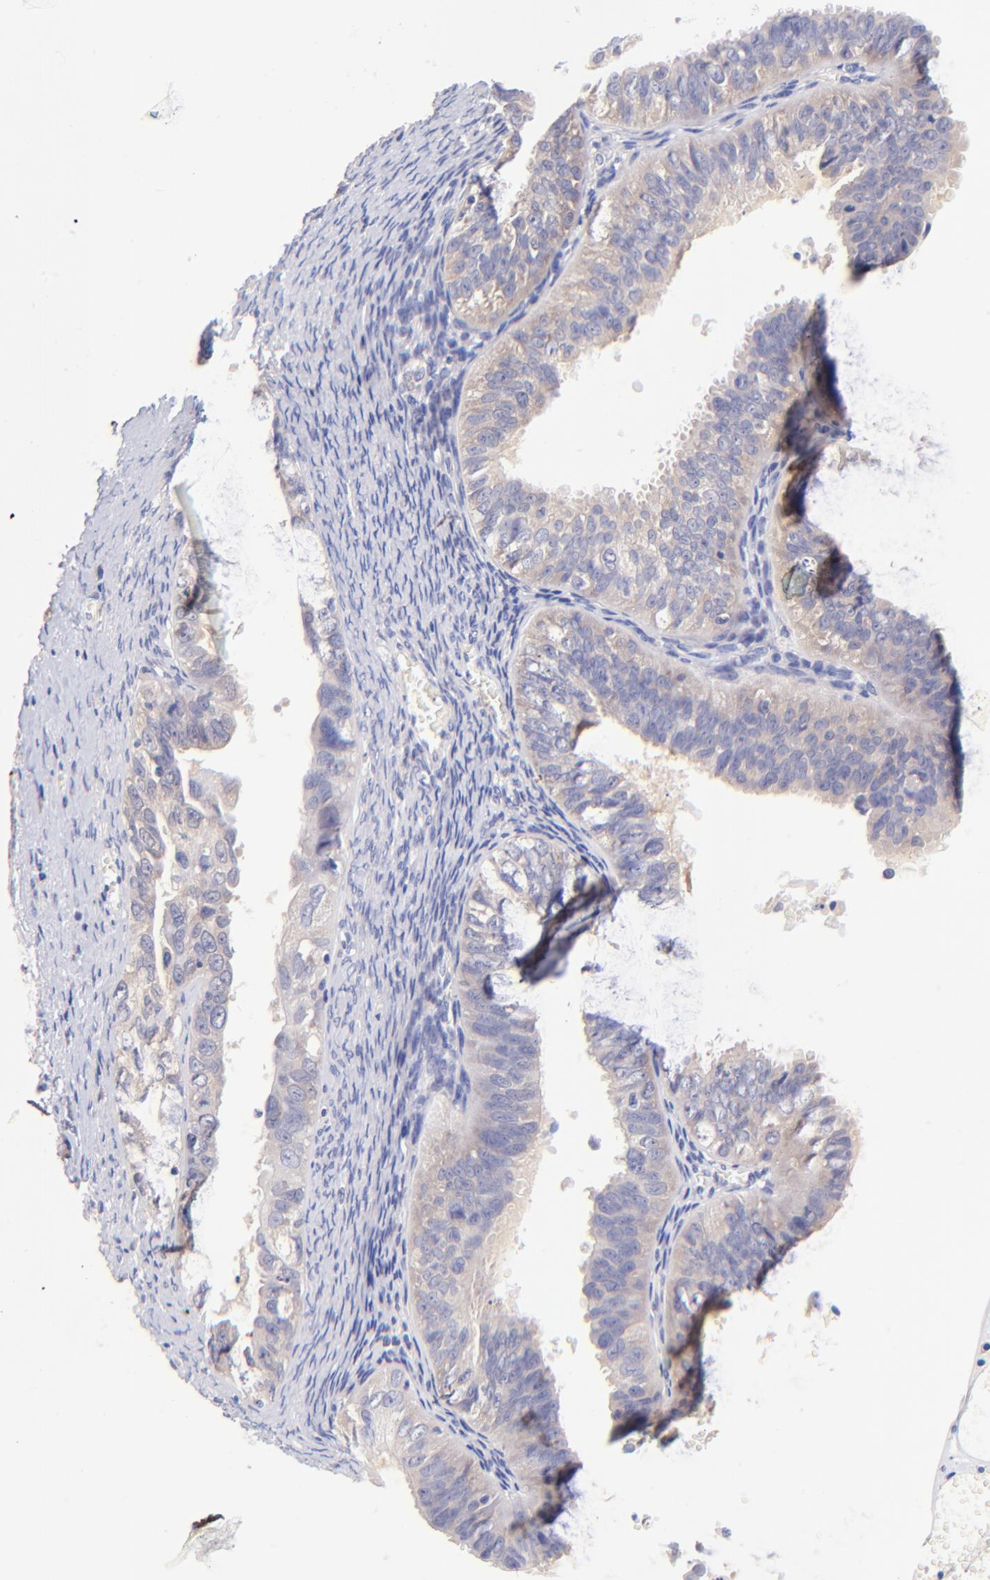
{"staining": {"intensity": "weak", "quantity": ">75%", "location": "cytoplasmic/membranous"}, "tissue": "ovarian cancer", "cell_type": "Tumor cells", "image_type": "cancer", "snomed": [{"axis": "morphology", "description": "Carcinoma, endometroid"}, {"axis": "topography", "description": "Ovary"}], "caption": "IHC micrograph of ovarian endometroid carcinoma stained for a protein (brown), which exhibits low levels of weak cytoplasmic/membranous staining in about >75% of tumor cells.", "gene": "RPL11", "patient": {"sex": "female", "age": 85}}